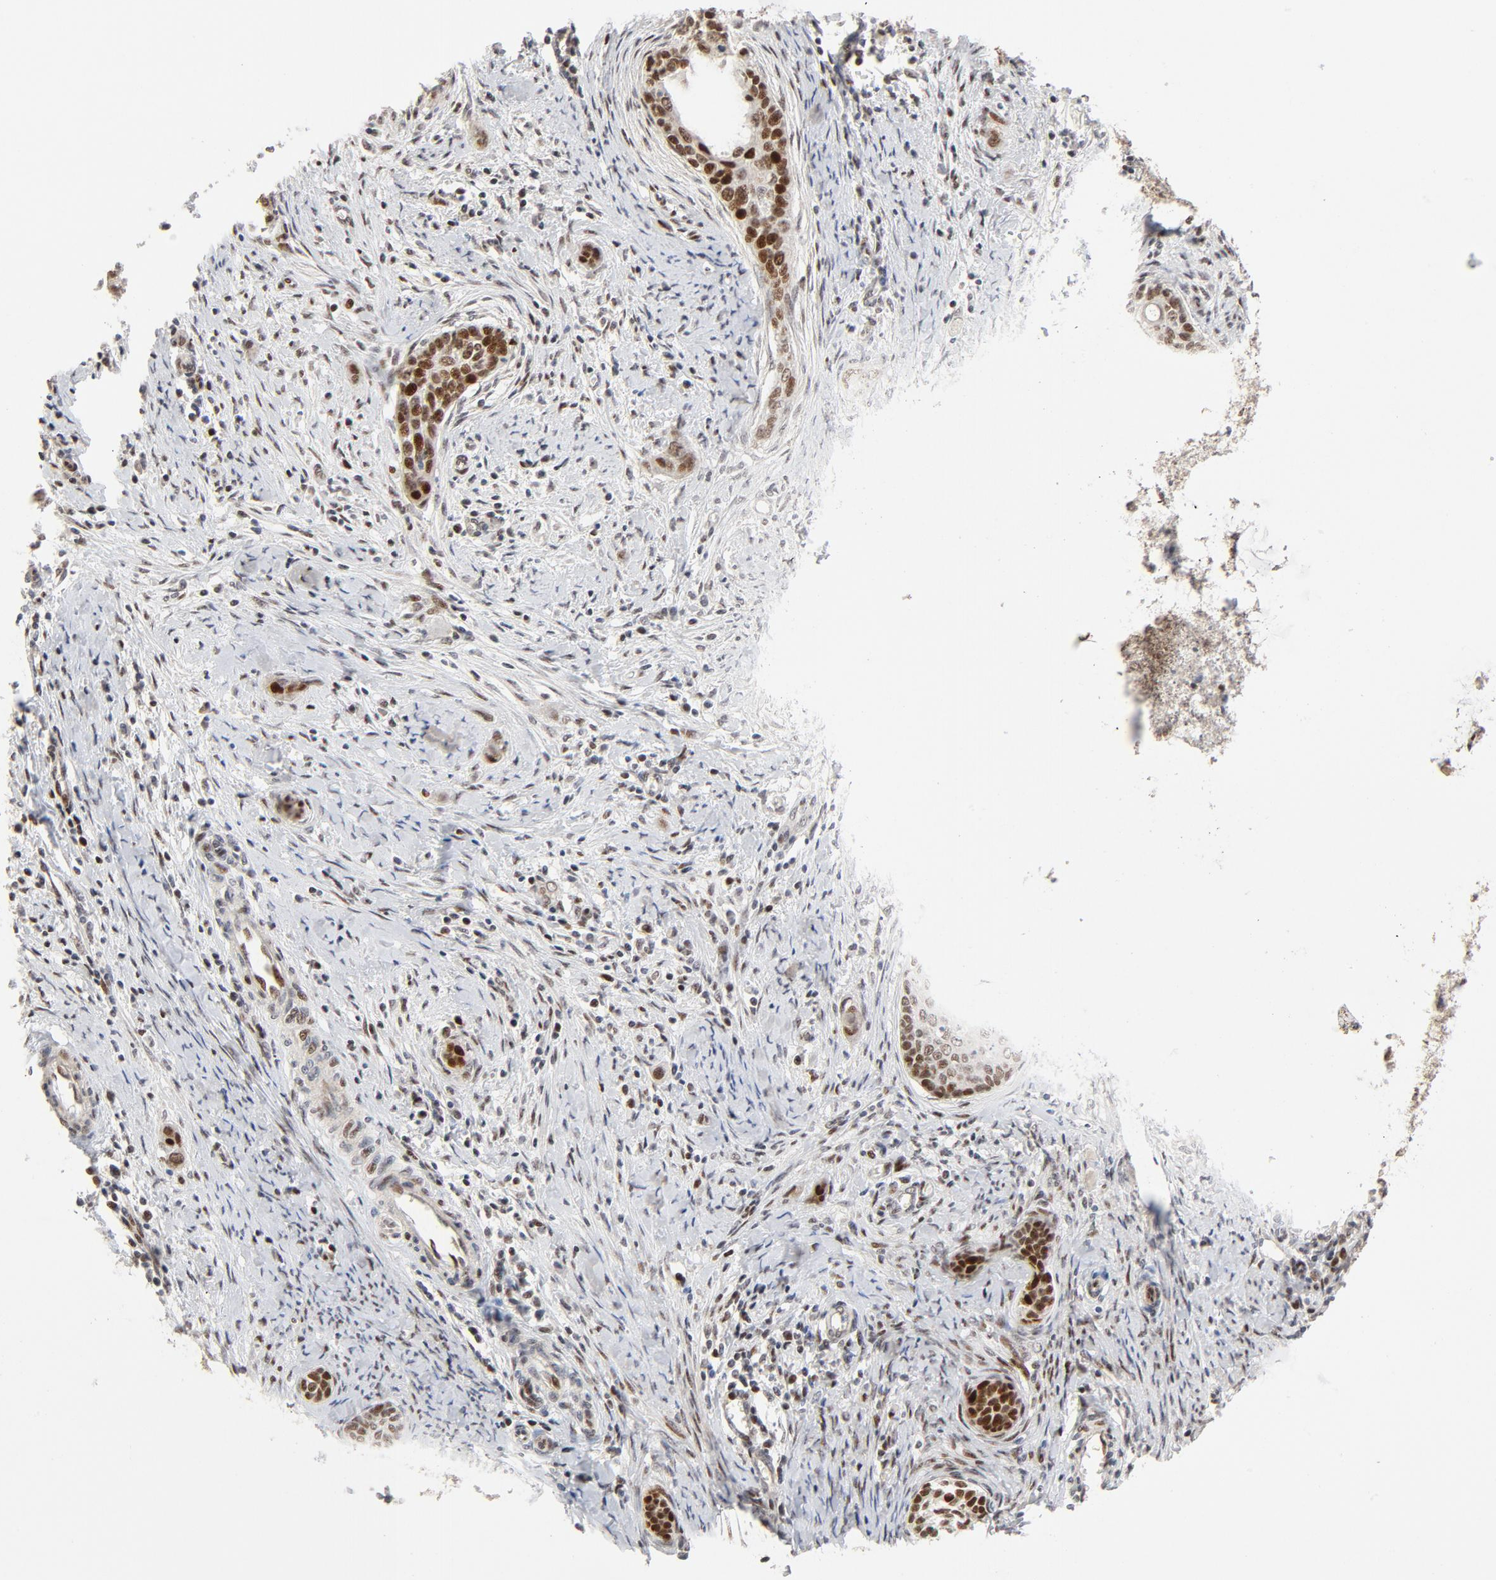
{"staining": {"intensity": "strong", "quantity": ">75%", "location": "nuclear"}, "tissue": "cervical cancer", "cell_type": "Tumor cells", "image_type": "cancer", "snomed": [{"axis": "morphology", "description": "Squamous cell carcinoma, NOS"}, {"axis": "topography", "description": "Cervix"}], "caption": "Squamous cell carcinoma (cervical) stained with immunohistochemistry (IHC) demonstrates strong nuclear positivity in approximately >75% of tumor cells.", "gene": "GTF2I", "patient": {"sex": "female", "age": 33}}